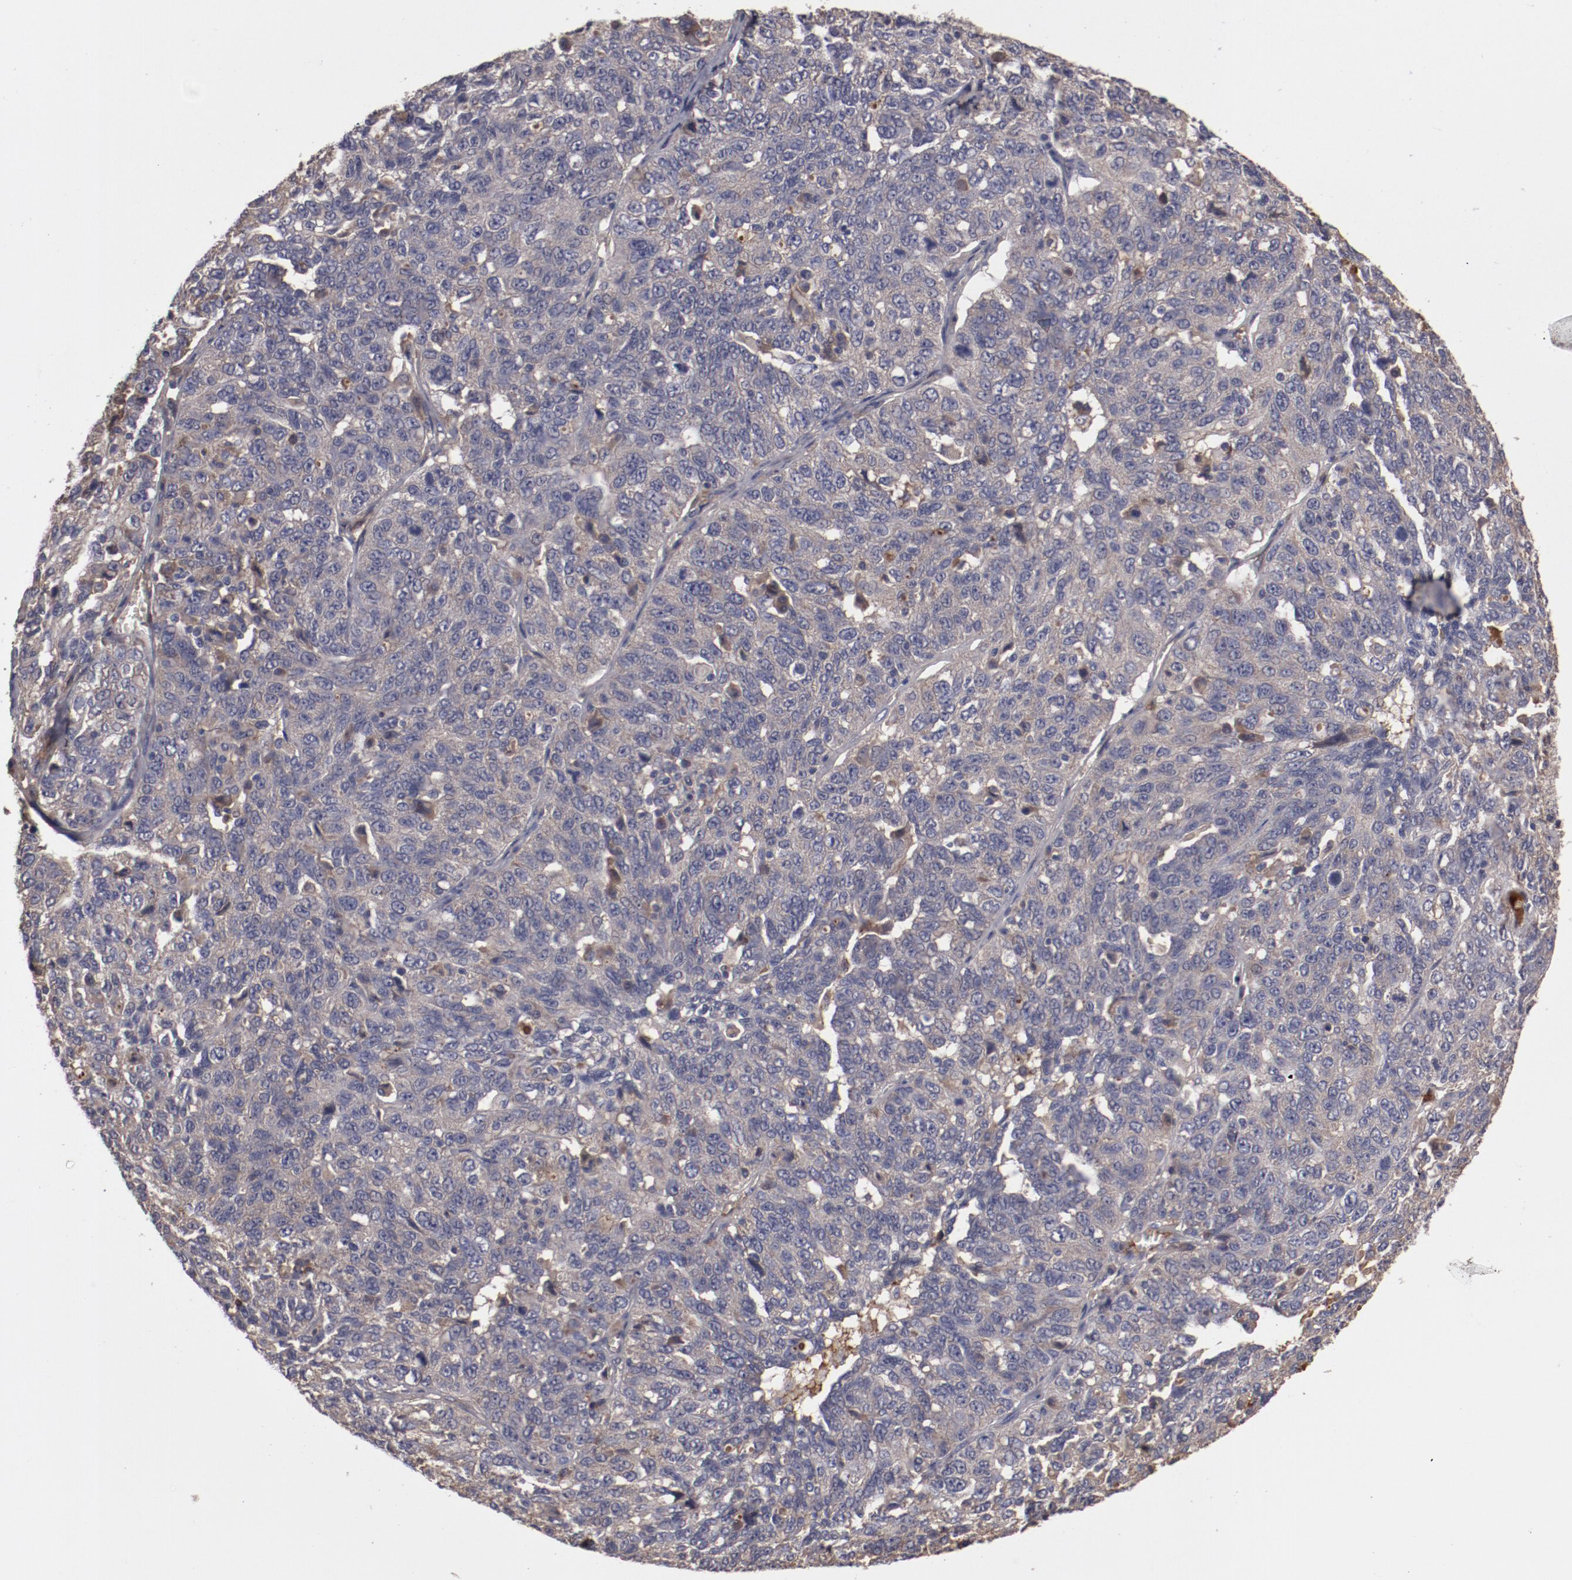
{"staining": {"intensity": "weak", "quantity": "<25%", "location": "cytoplasmic/membranous"}, "tissue": "ovarian cancer", "cell_type": "Tumor cells", "image_type": "cancer", "snomed": [{"axis": "morphology", "description": "Cystadenocarcinoma, serous, NOS"}, {"axis": "topography", "description": "Ovary"}], "caption": "Histopathology image shows no protein staining in tumor cells of ovarian cancer tissue.", "gene": "CP", "patient": {"sex": "female", "age": 71}}